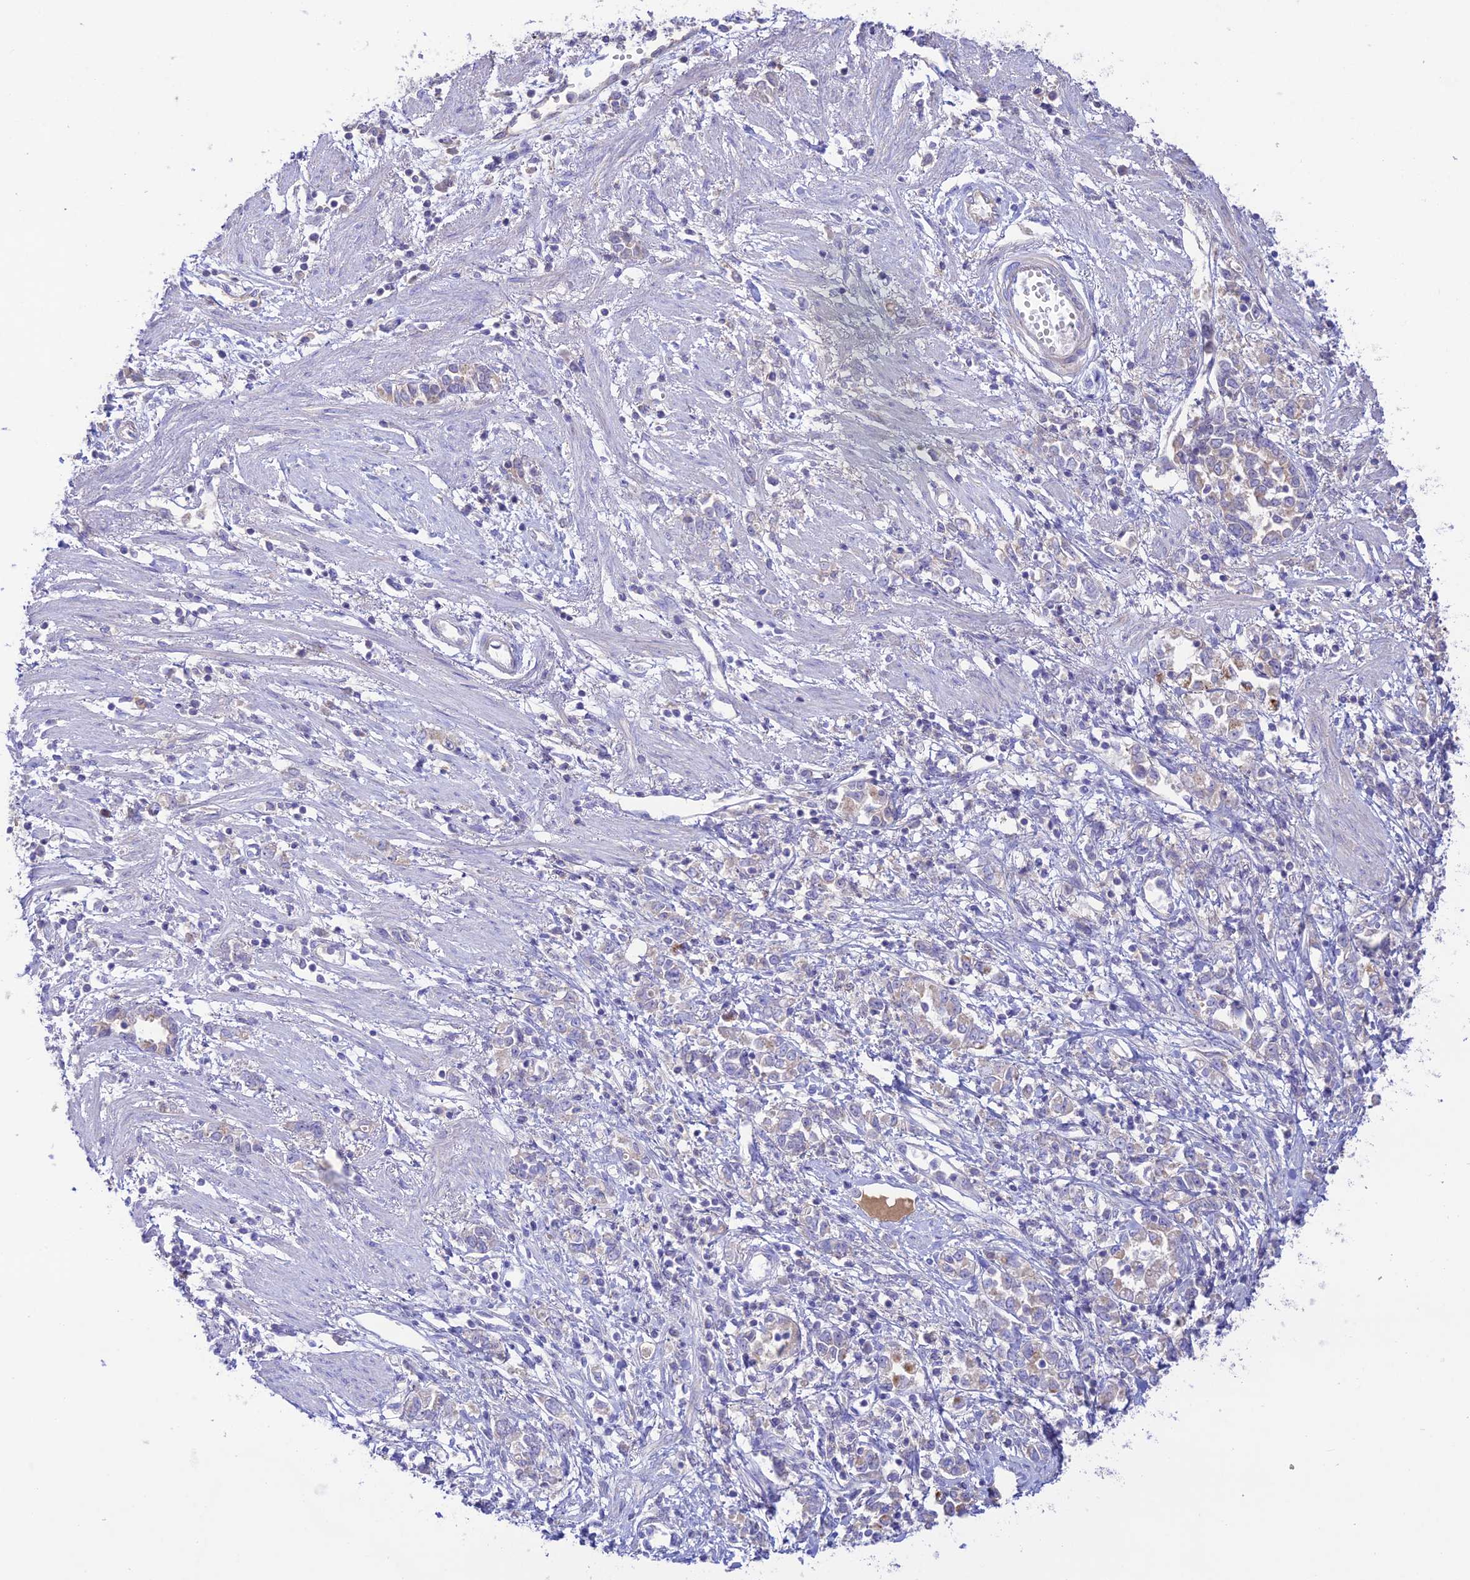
{"staining": {"intensity": "negative", "quantity": "none", "location": "none"}, "tissue": "stomach cancer", "cell_type": "Tumor cells", "image_type": "cancer", "snomed": [{"axis": "morphology", "description": "Adenocarcinoma, NOS"}, {"axis": "topography", "description": "Stomach"}], "caption": "Tumor cells are negative for protein expression in human stomach adenocarcinoma.", "gene": "NLRP9", "patient": {"sex": "female", "age": 76}}